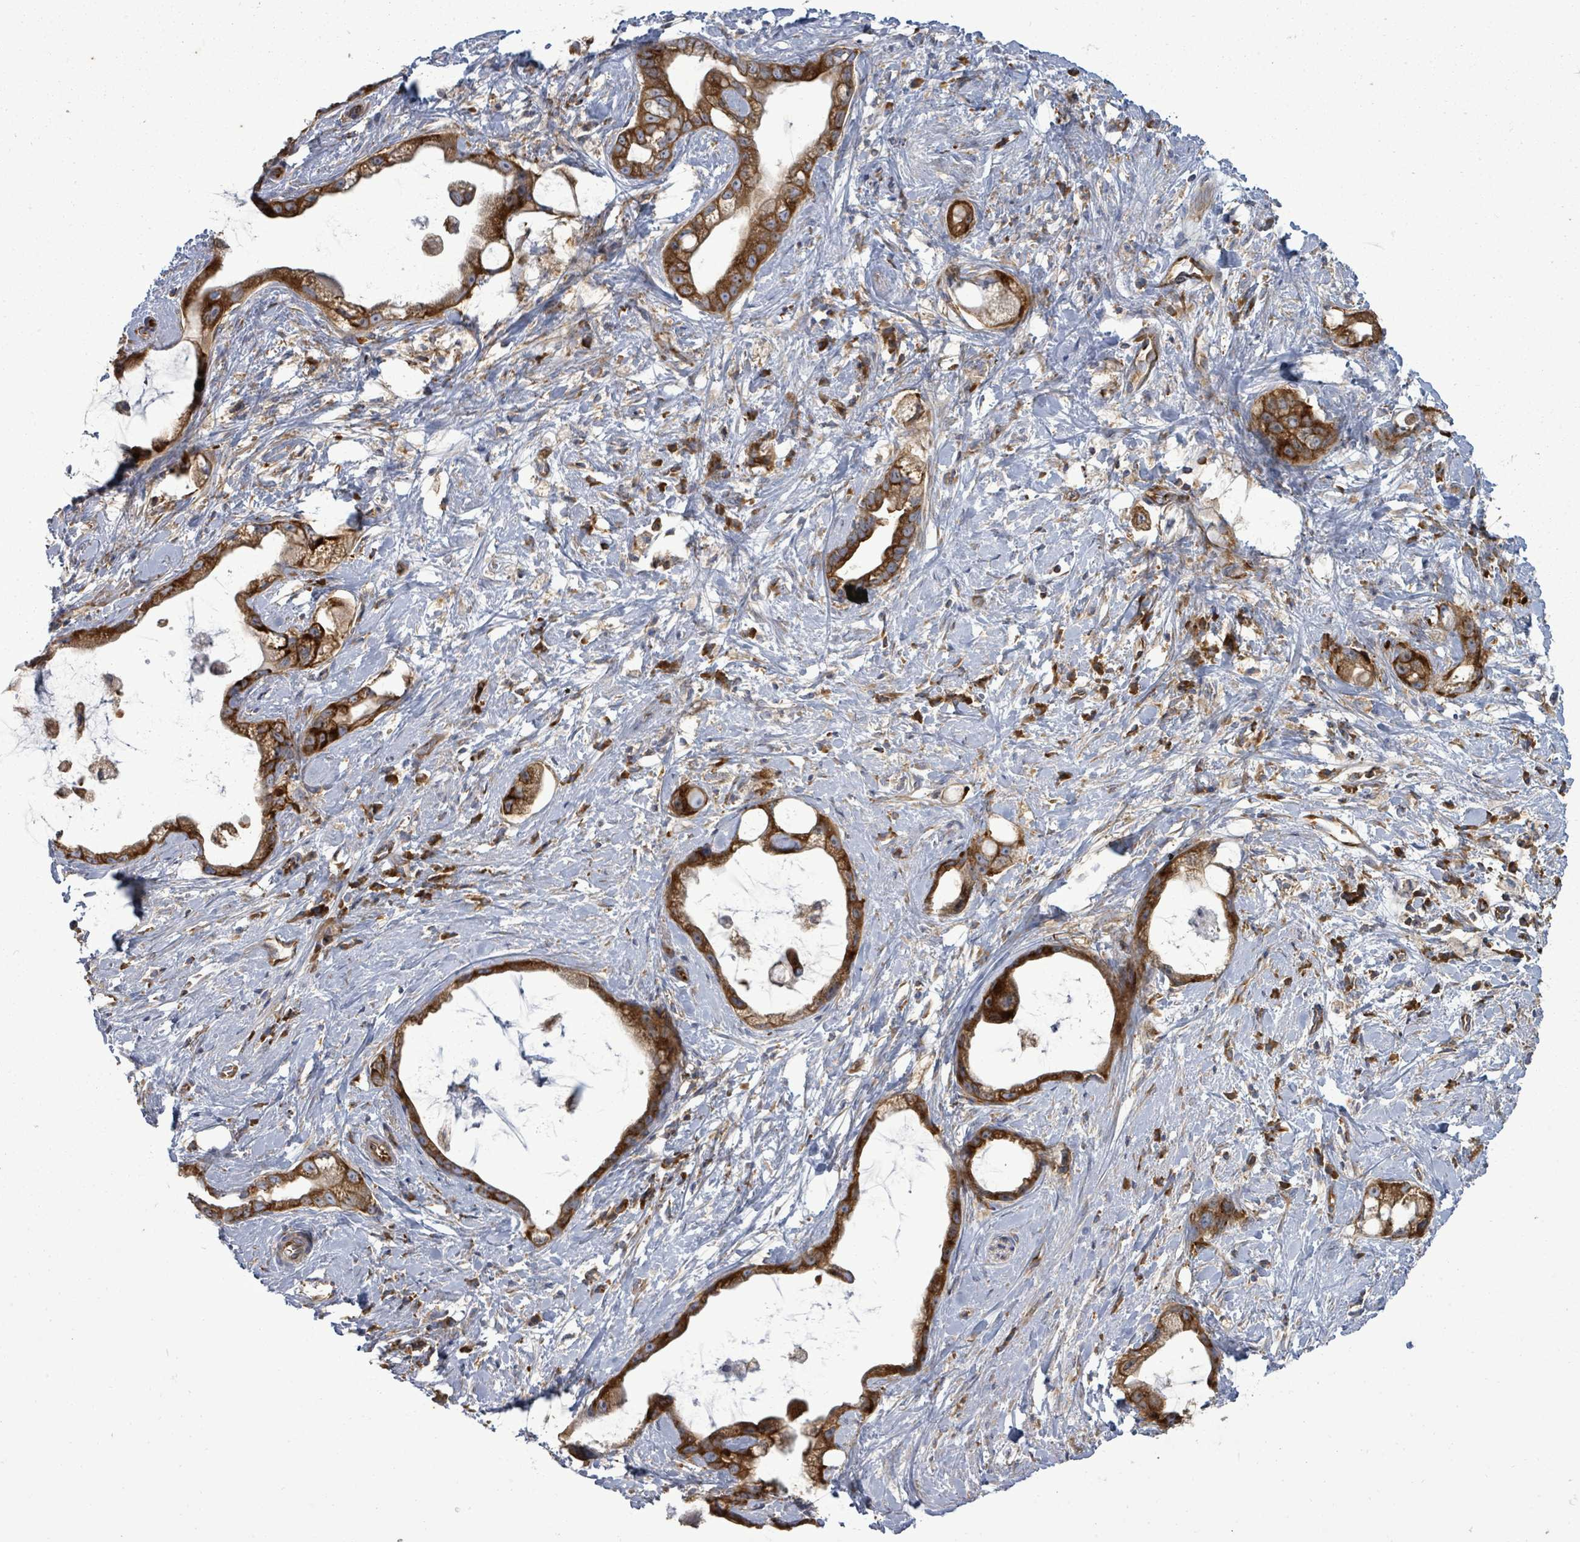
{"staining": {"intensity": "strong", "quantity": ">75%", "location": "cytoplasmic/membranous"}, "tissue": "stomach cancer", "cell_type": "Tumor cells", "image_type": "cancer", "snomed": [{"axis": "morphology", "description": "Adenocarcinoma, NOS"}, {"axis": "topography", "description": "Stomach"}], "caption": "Brown immunohistochemical staining in stomach cancer (adenocarcinoma) reveals strong cytoplasmic/membranous staining in about >75% of tumor cells. (Brightfield microscopy of DAB IHC at high magnification).", "gene": "EIF3C", "patient": {"sex": "male", "age": 55}}